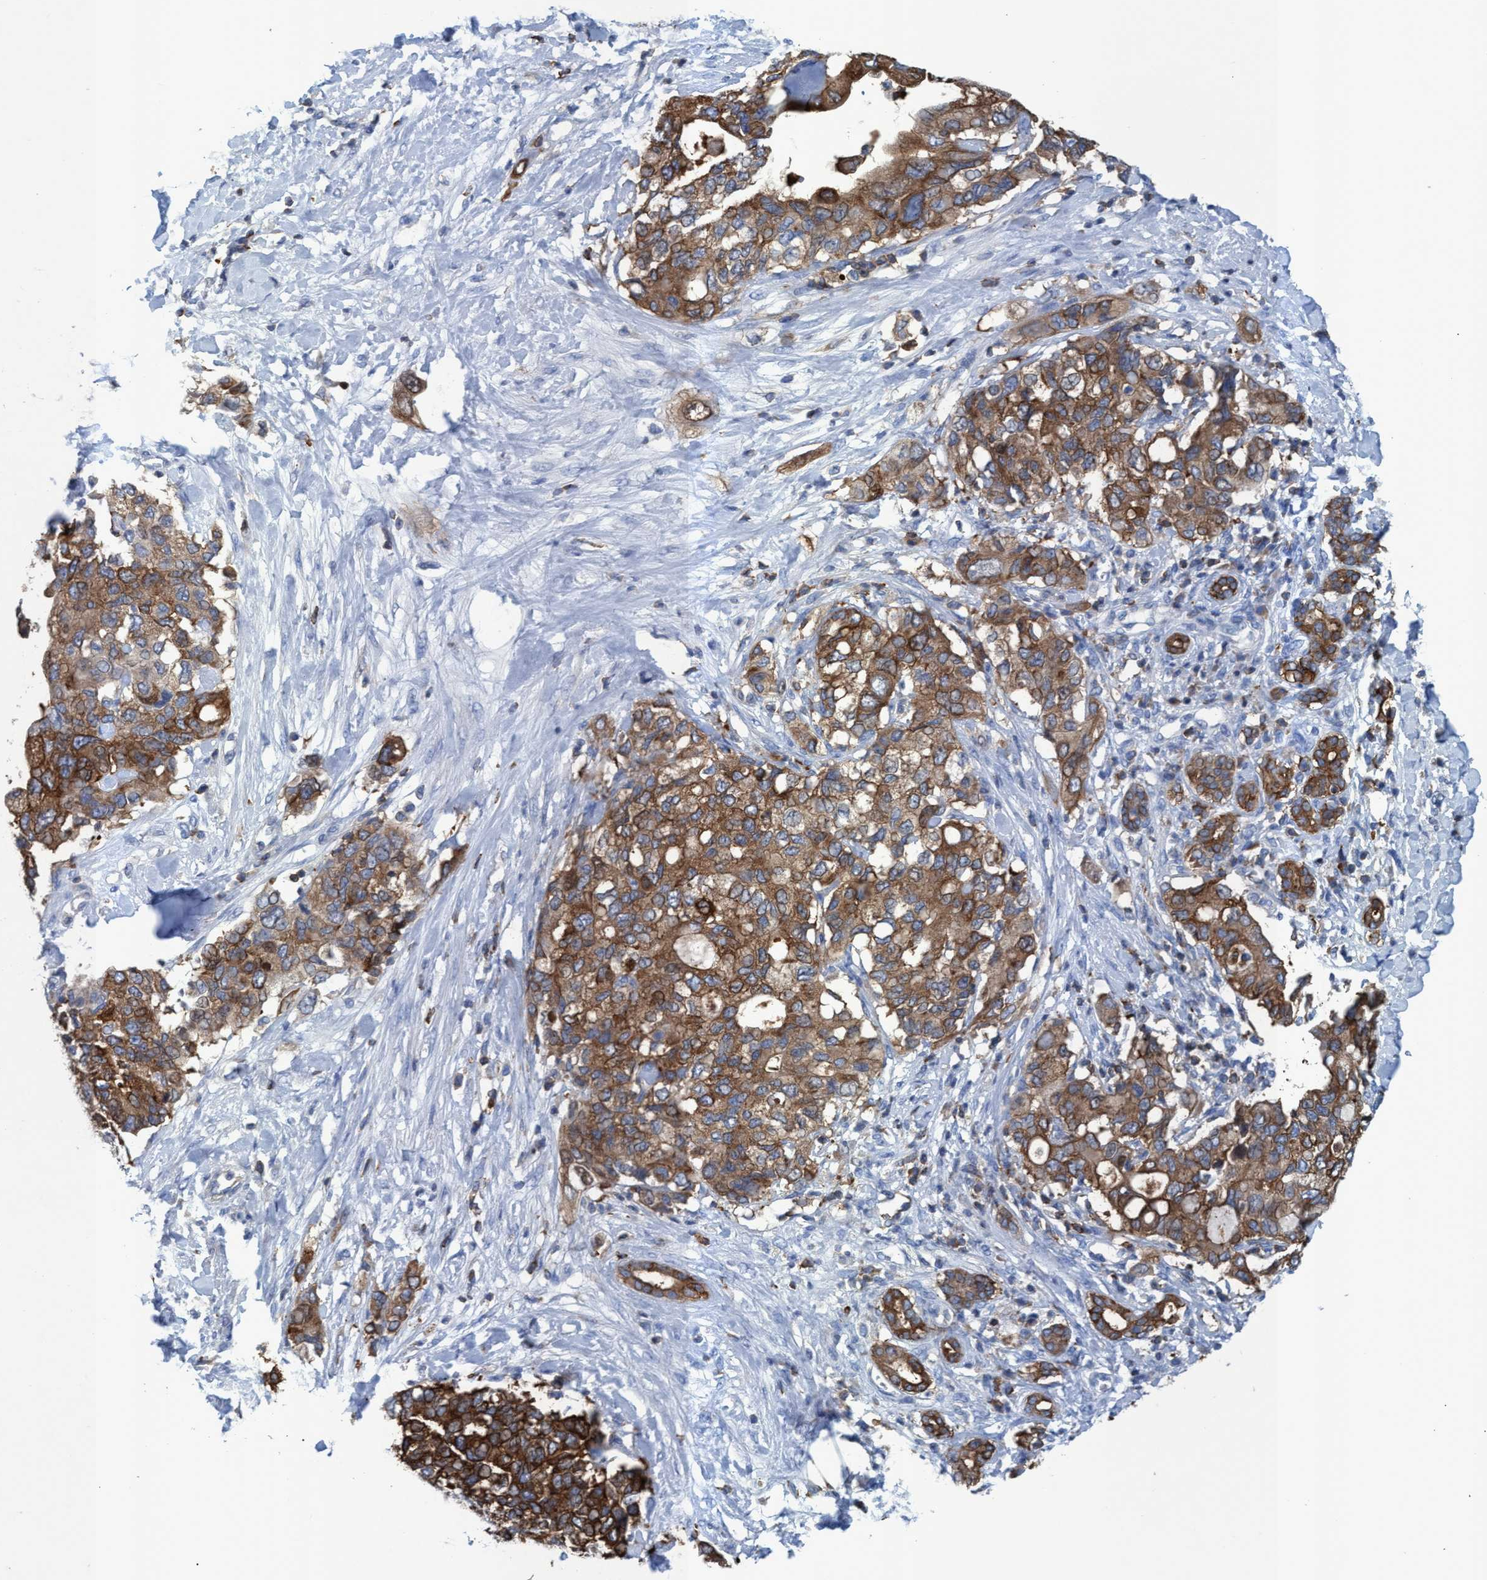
{"staining": {"intensity": "moderate", "quantity": ">75%", "location": "cytoplasmic/membranous"}, "tissue": "pancreatic cancer", "cell_type": "Tumor cells", "image_type": "cancer", "snomed": [{"axis": "morphology", "description": "Adenocarcinoma, NOS"}, {"axis": "topography", "description": "Pancreas"}], "caption": "Human pancreatic cancer (adenocarcinoma) stained with a brown dye displays moderate cytoplasmic/membranous positive positivity in about >75% of tumor cells.", "gene": "EZR", "patient": {"sex": "female", "age": 56}}